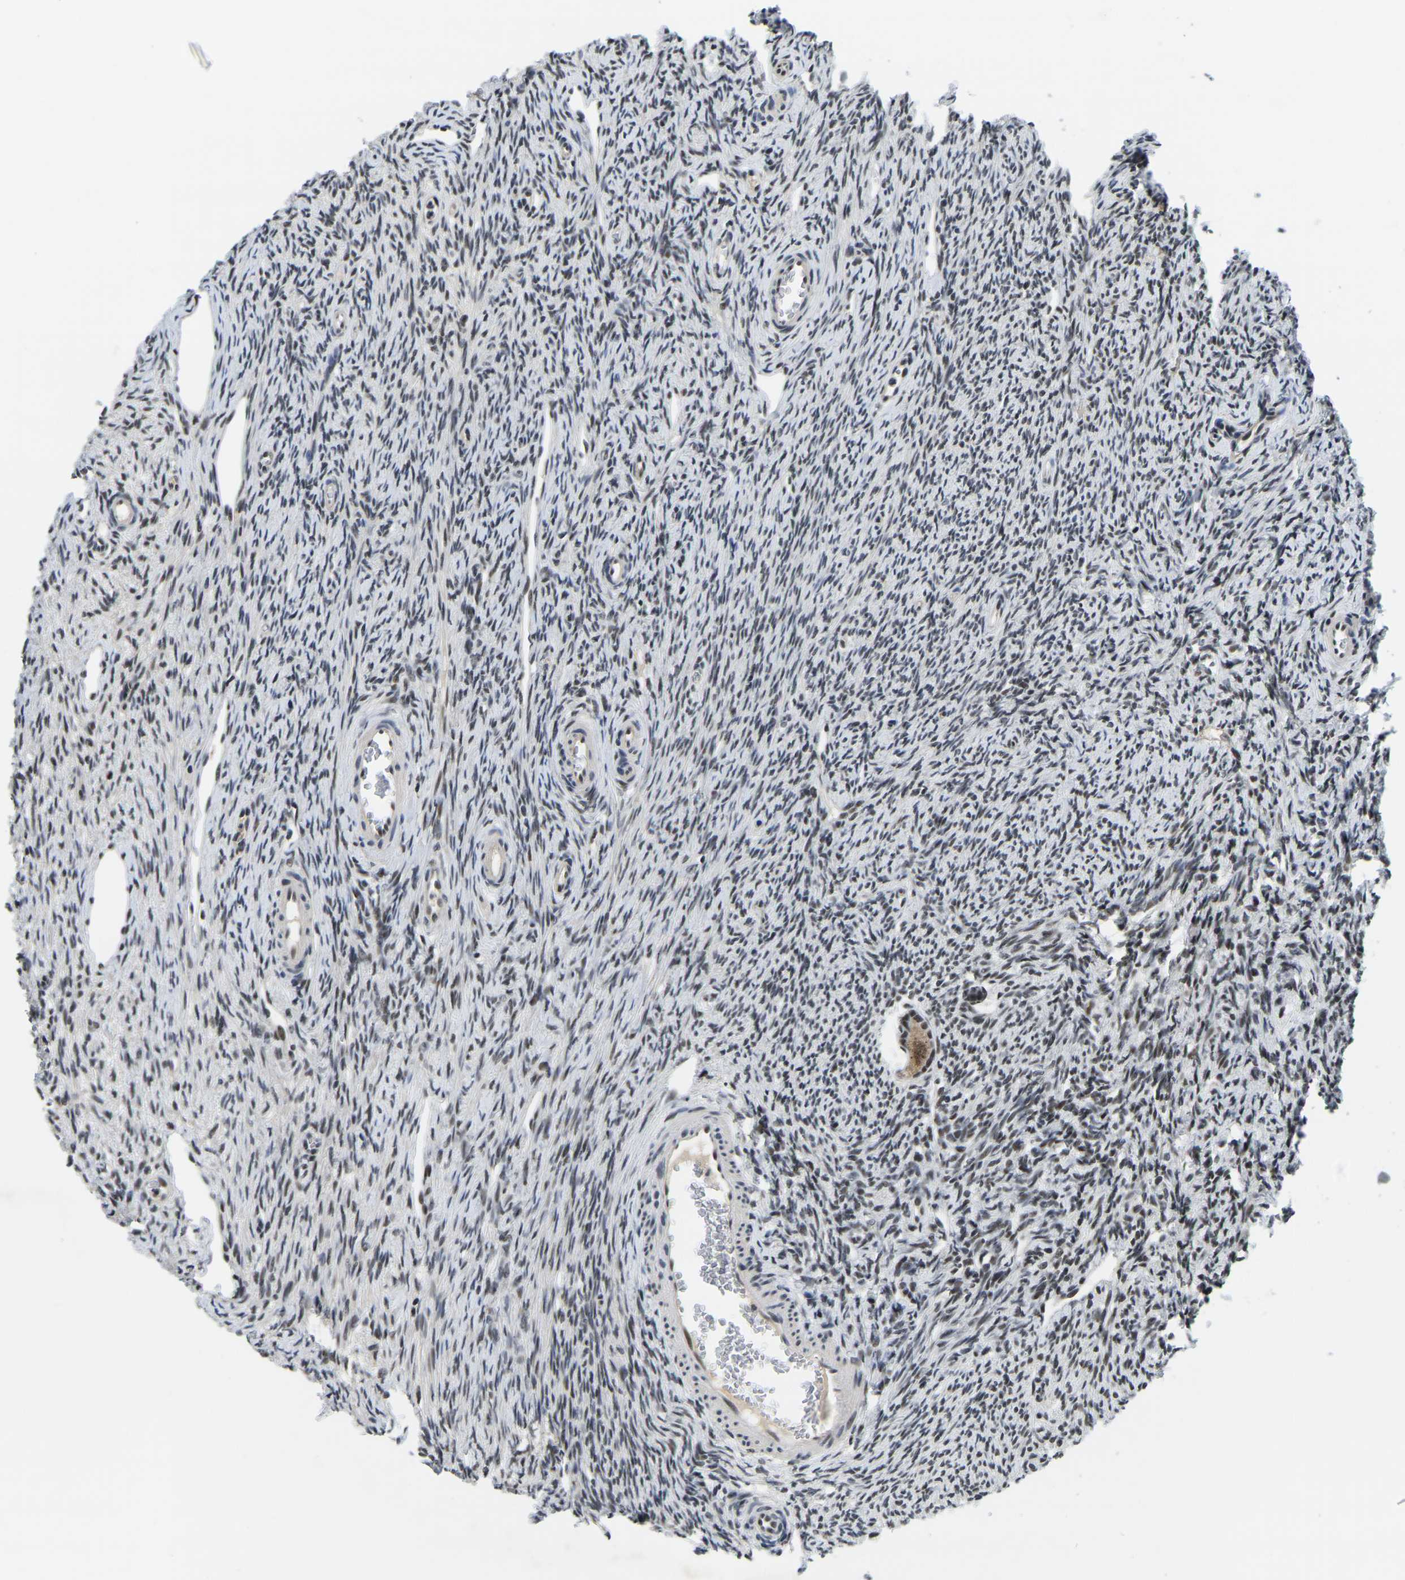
{"staining": {"intensity": "moderate", "quantity": ">75%", "location": "cytoplasmic/membranous"}, "tissue": "ovary", "cell_type": "Follicle cells", "image_type": "normal", "snomed": [{"axis": "morphology", "description": "Normal tissue, NOS"}, {"axis": "topography", "description": "Ovary"}], "caption": "Protein expression analysis of unremarkable human ovary reveals moderate cytoplasmic/membranous positivity in approximately >75% of follicle cells. (DAB (3,3'-diaminobenzidine) = brown stain, brightfield microscopy at high magnification).", "gene": "POLDIP3", "patient": {"sex": "female", "age": 33}}